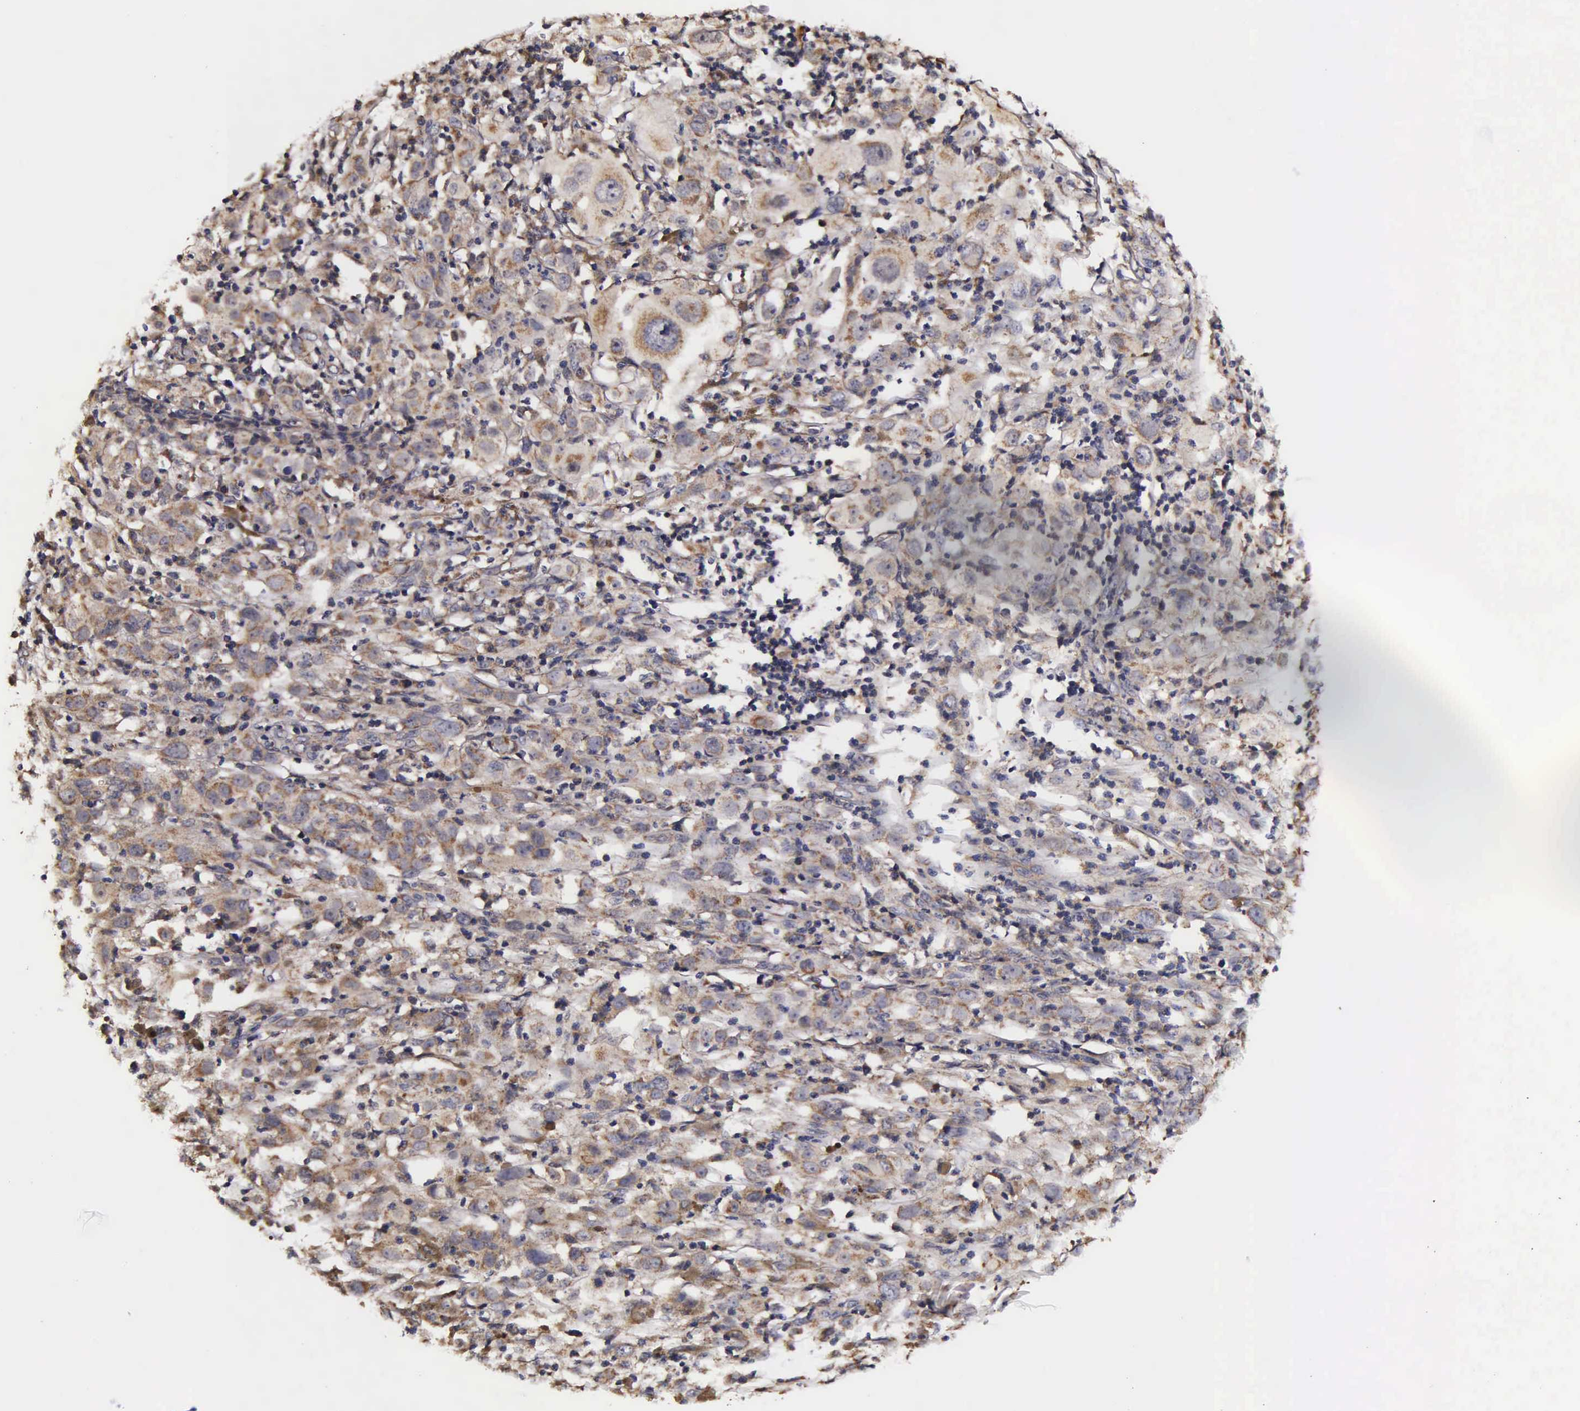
{"staining": {"intensity": "negative", "quantity": "none", "location": "none"}, "tissue": "melanoma", "cell_type": "Tumor cells", "image_type": "cancer", "snomed": [{"axis": "morphology", "description": "Malignant melanoma, NOS"}, {"axis": "topography", "description": "Skin"}], "caption": "DAB immunohistochemical staining of human malignant melanoma displays no significant staining in tumor cells.", "gene": "PSMA3", "patient": {"sex": "female", "age": 52}}